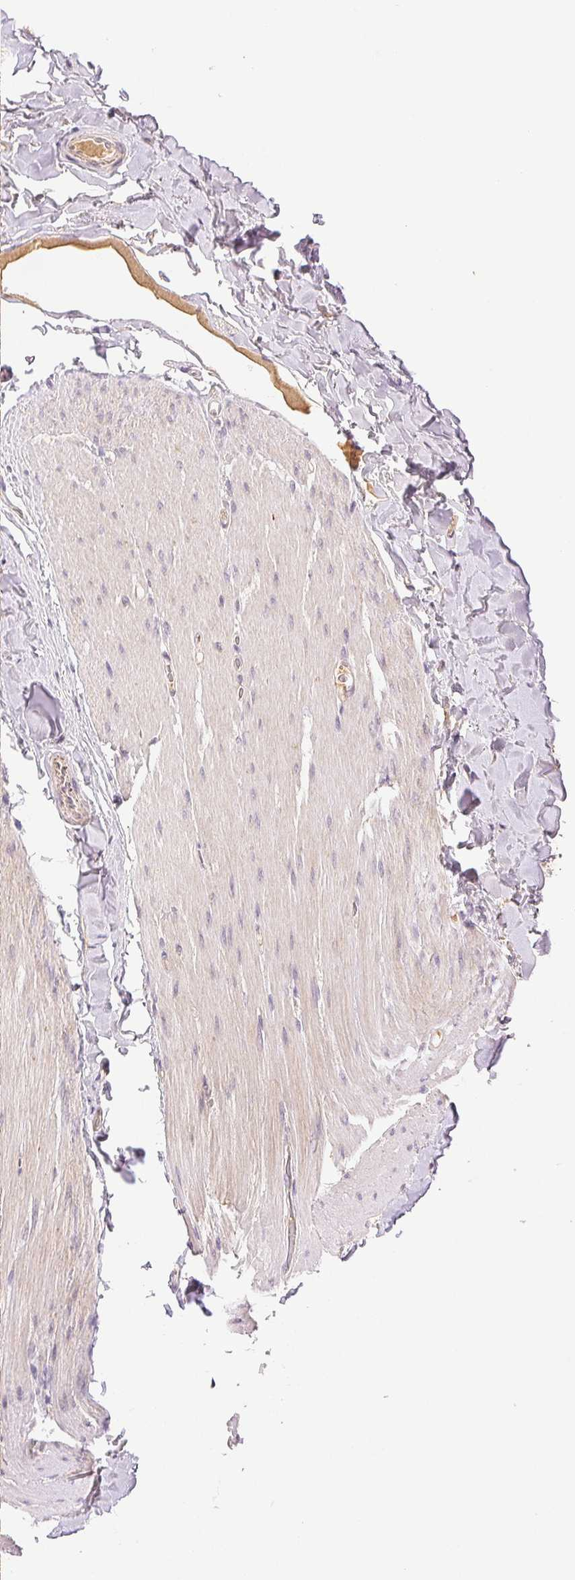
{"staining": {"intensity": "moderate", "quantity": ">75%", "location": "cytoplasmic/membranous"}, "tissue": "stomach", "cell_type": "Glandular cells", "image_type": "normal", "snomed": [{"axis": "morphology", "description": "Normal tissue, NOS"}, {"axis": "topography", "description": "Stomach"}], "caption": "Immunohistochemical staining of unremarkable stomach reveals moderate cytoplasmic/membranous protein expression in approximately >75% of glandular cells. The staining was performed using DAB, with brown indicating positive protein expression. Nuclei are stained blue with hematoxylin.", "gene": "YIF1B", "patient": {"sex": "female", "age": 57}}